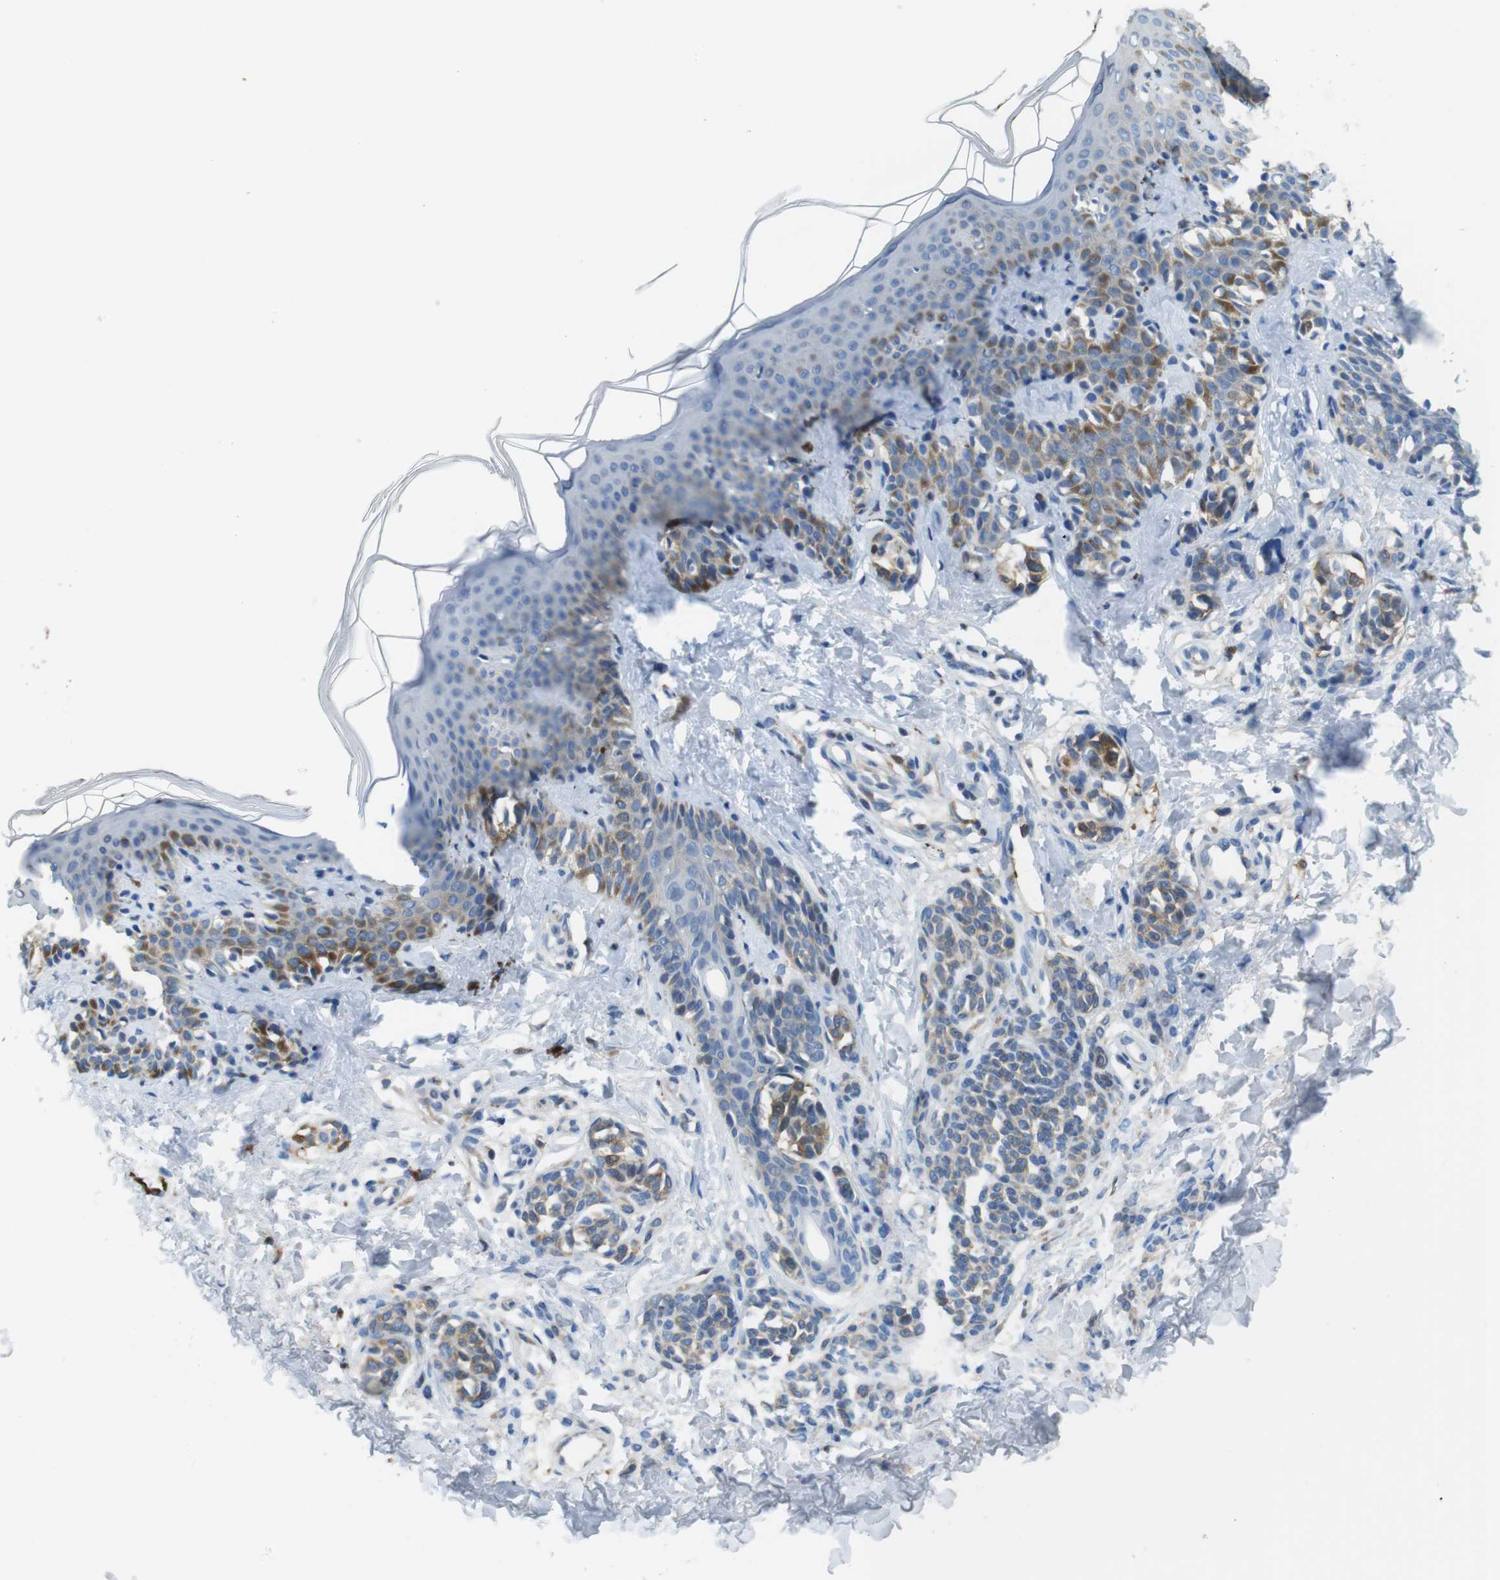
{"staining": {"intensity": "negative", "quantity": "none", "location": "none"}, "tissue": "skin", "cell_type": "Fibroblasts", "image_type": "normal", "snomed": [{"axis": "morphology", "description": "Normal tissue, NOS"}, {"axis": "topography", "description": "Skin"}], "caption": "Immunohistochemistry photomicrograph of benign skin stained for a protein (brown), which displays no expression in fibroblasts. Nuclei are stained in blue.", "gene": "TMPRSS15", "patient": {"sex": "male", "age": 16}}